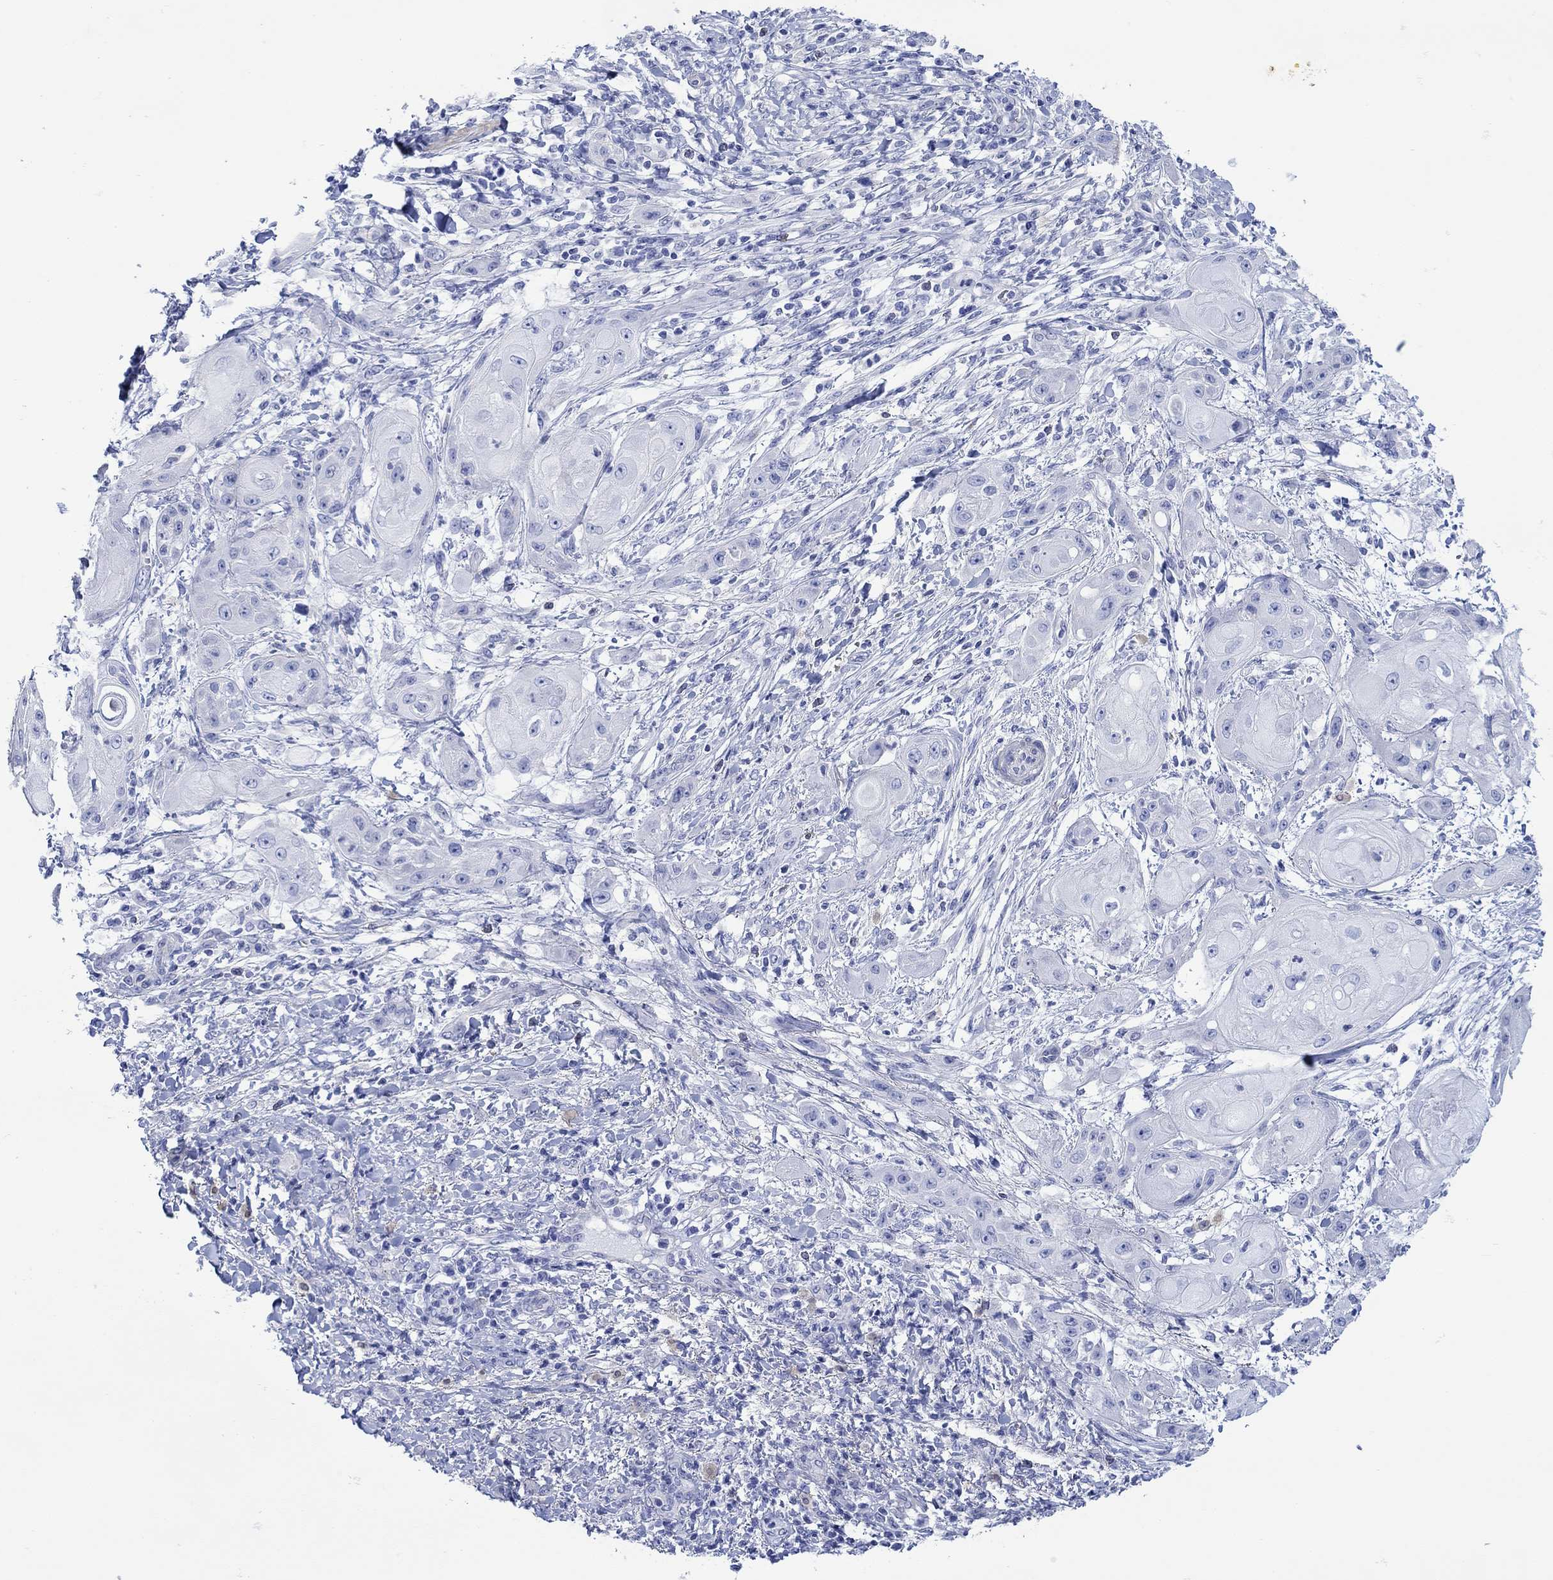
{"staining": {"intensity": "negative", "quantity": "none", "location": "none"}, "tissue": "skin cancer", "cell_type": "Tumor cells", "image_type": "cancer", "snomed": [{"axis": "morphology", "description": "Squamous cell carcinoma, NOS"}, {"axis": "topography", "description": "Skin"}], "caption": "There is no significant expression in tumor cells of skin squamous cell carcinoma.", "gene": "ANKMY1", "patient": {"sex": "male", "age": 62}}